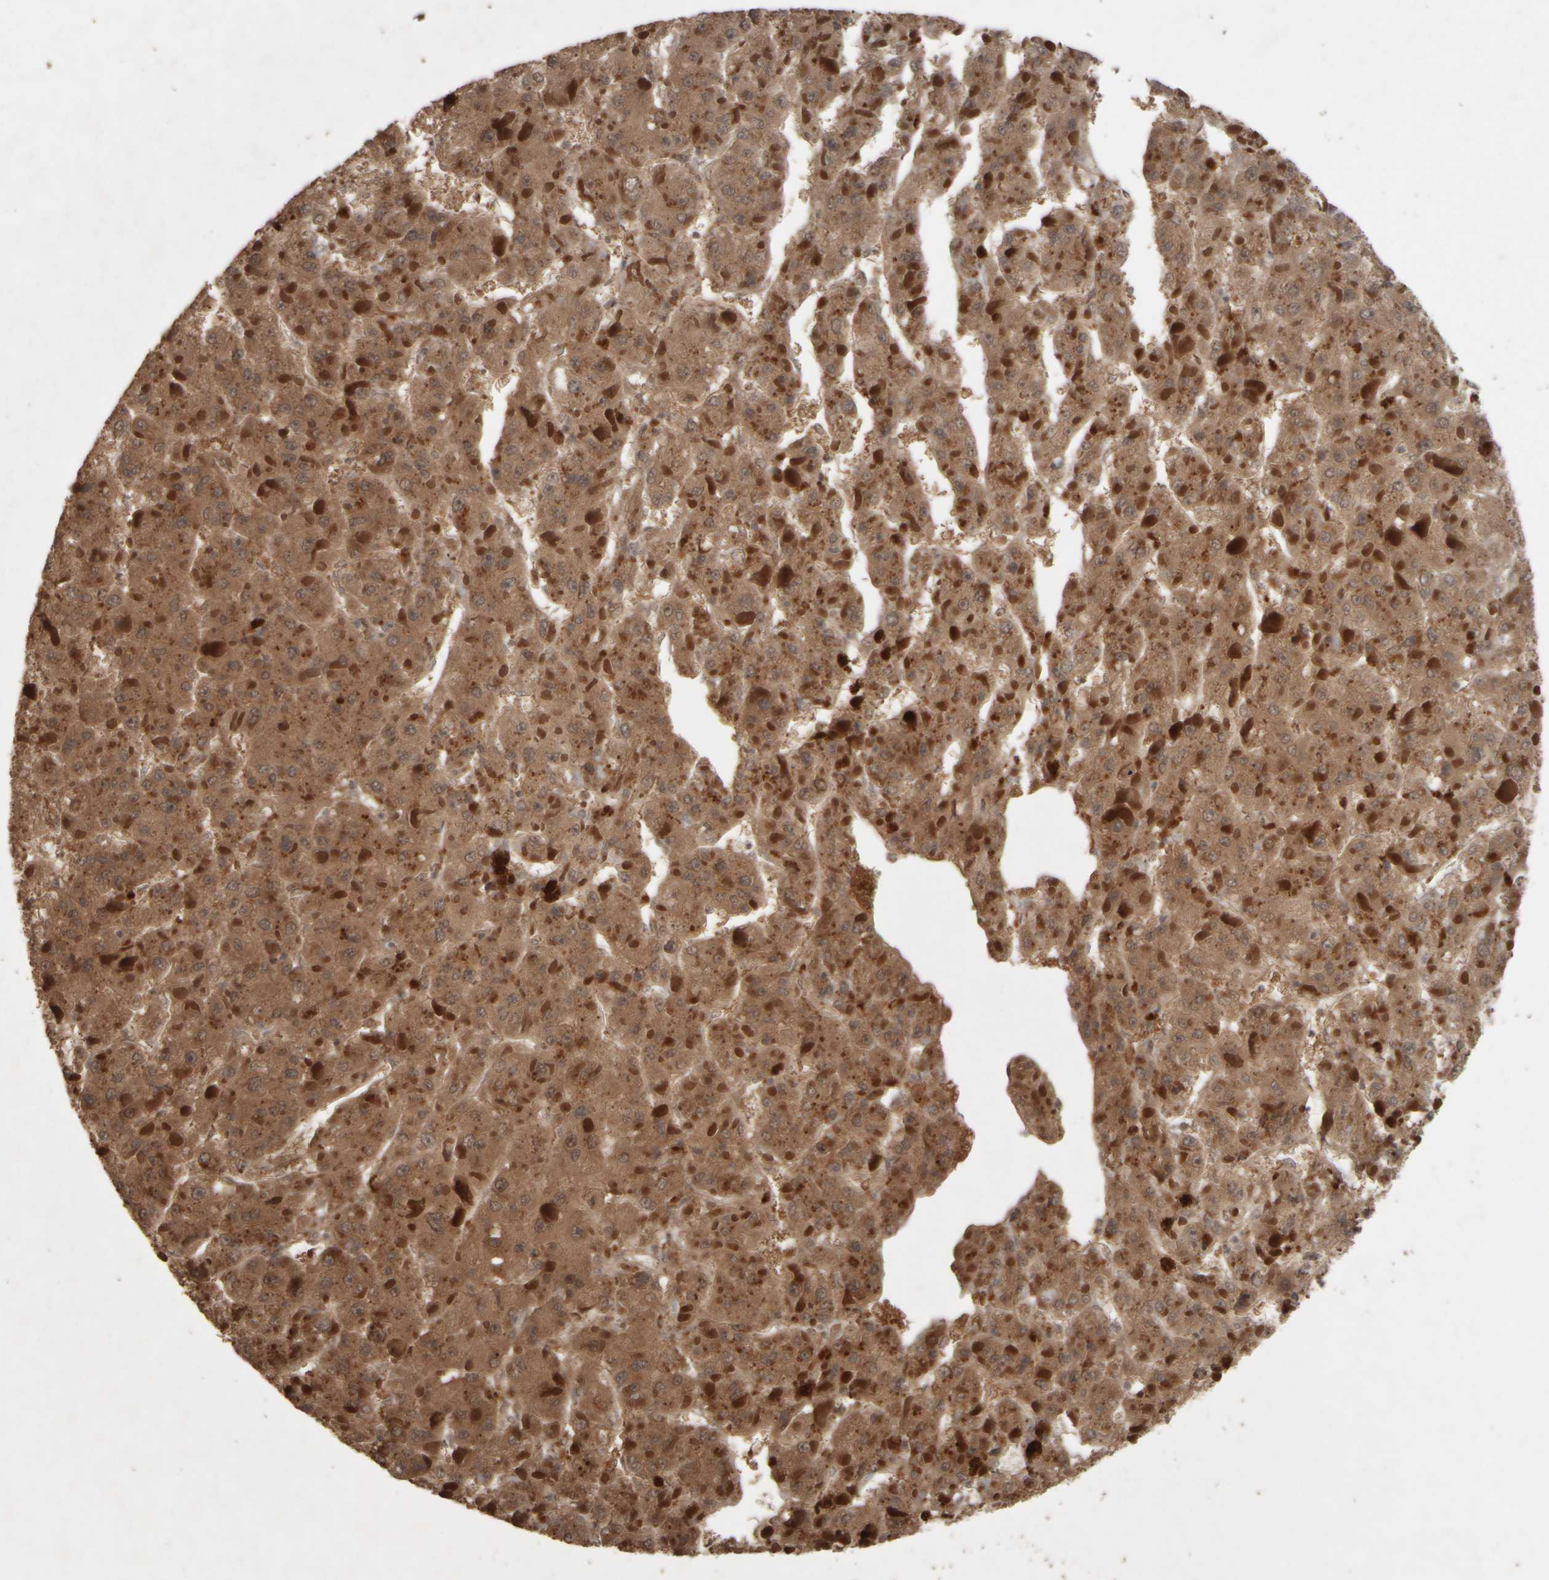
{"staining": {"intensity": "moderate", "quantity": ">75%", "location": "cytoplasmic/membranous"}, "tissue": "liver cancer", "cell_type": "Tumor cells", "image_type": "cancer", "snomed": [{"axis": "morphology", "description": "Carcinoma, Hepatocellular, NOS"}, {"axis": "topography", "description": "Liver"}], "caption": "The photomicrograph displays staining of liver hepatocellular carcinoma, revealing moderate cytoplasmic/membranous protein staining (brown color) within tumor cells. (DAB IHC with brightfield microscopy, high magnification).", "gene": "ACO1", "patient": {"sex": "female", "age": 73}}